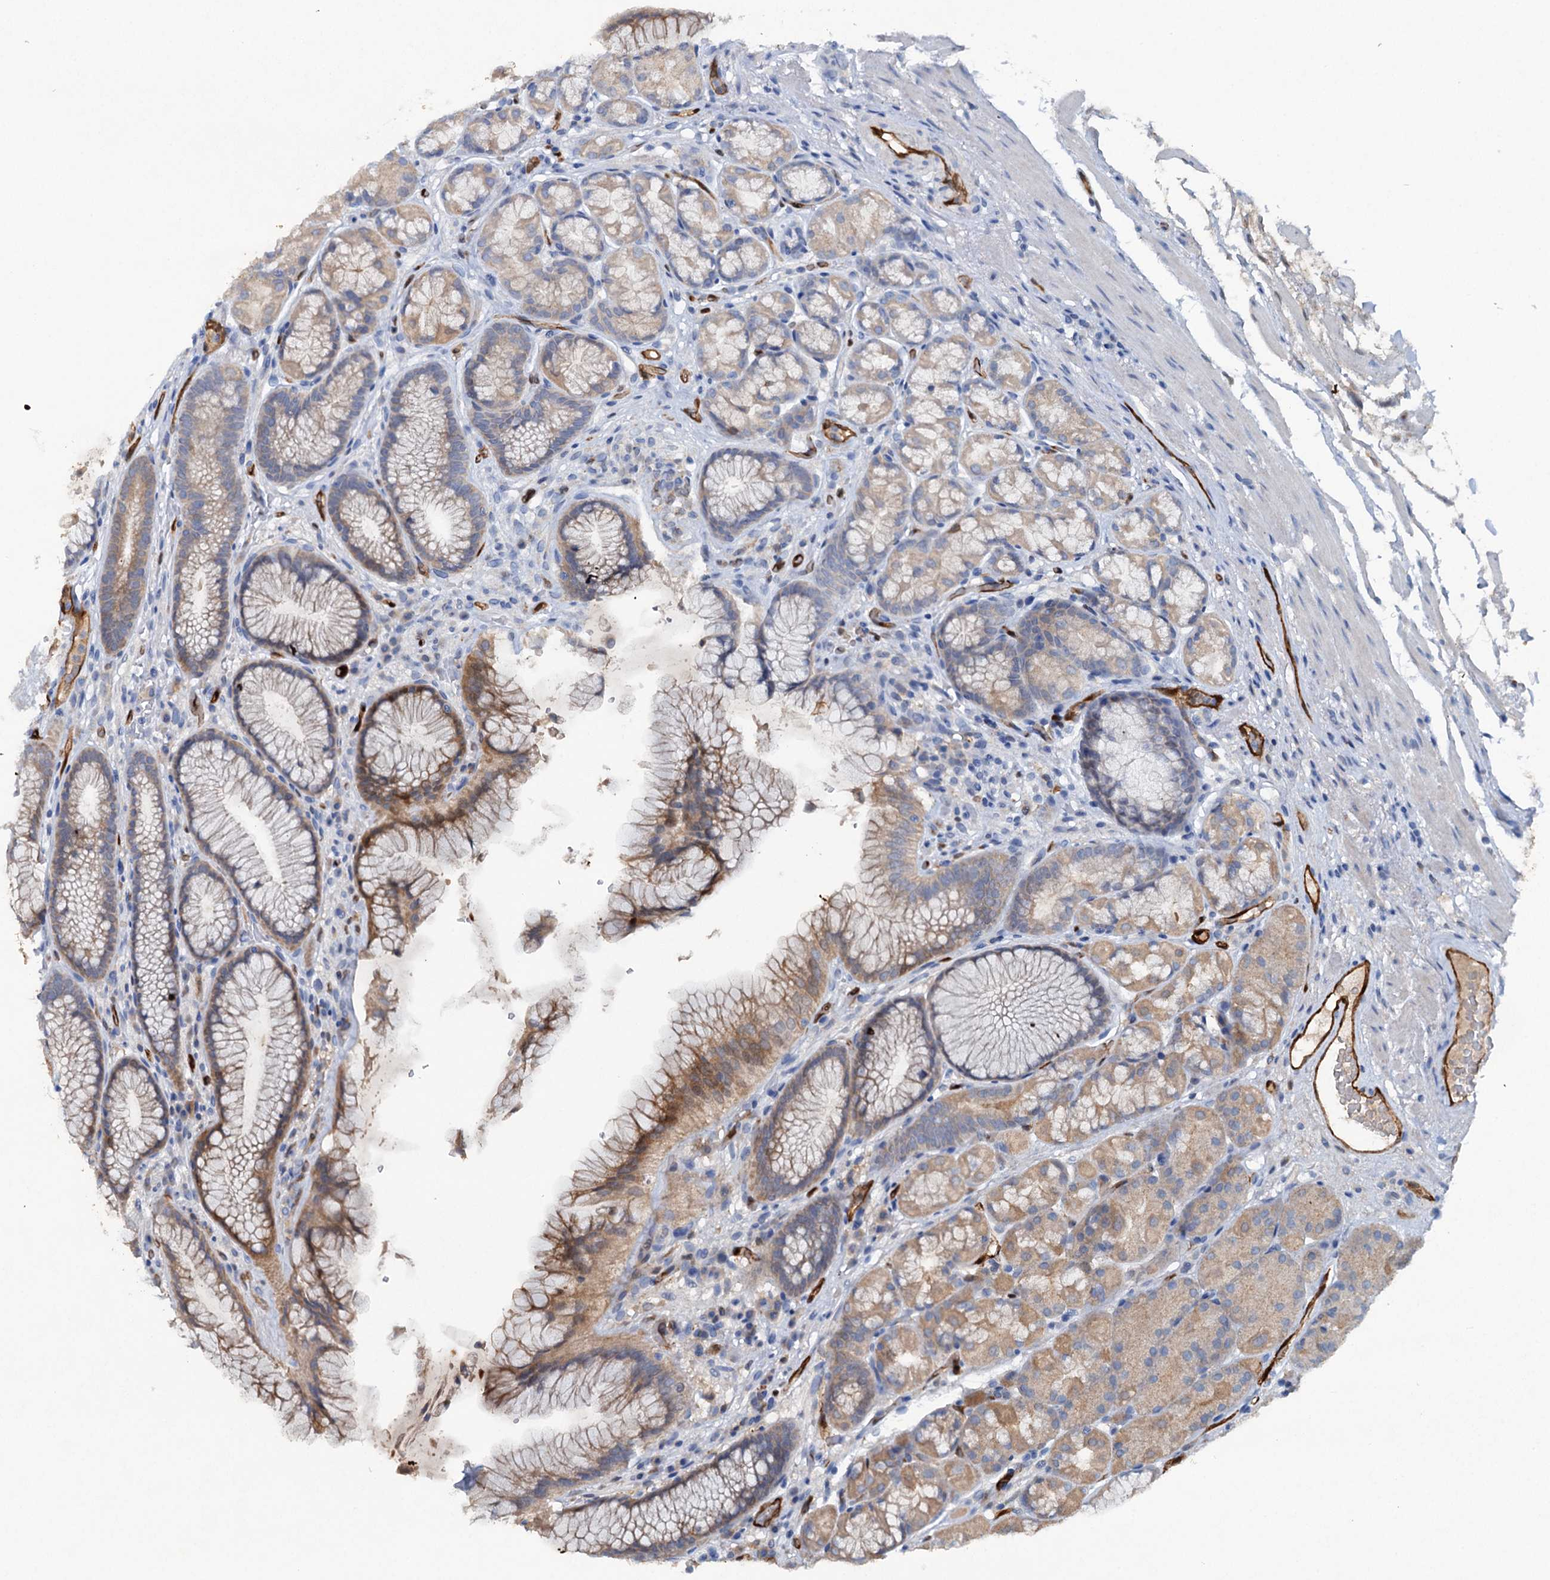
{"staining": {"intensity": "moderate", "quantity": ">75%", "location": "cytoplasmic/membranous"}, "tissue": "stomach", "cell_type": "Glandular cells", "image_type": "normal", "snomed": [{"axis": "morphology", "description": "Normal tissue, NOS"}, {"axis": "topography", "description": "Stomach"}], "caption": "Protein staining shows moderate cytoplasmic/membranous expression in about >75% of glandular cells in benign stomach. Nuclei are stained in blue.", "gene": "IL17RD", "patient": {"sex": "male", "age": 63}}